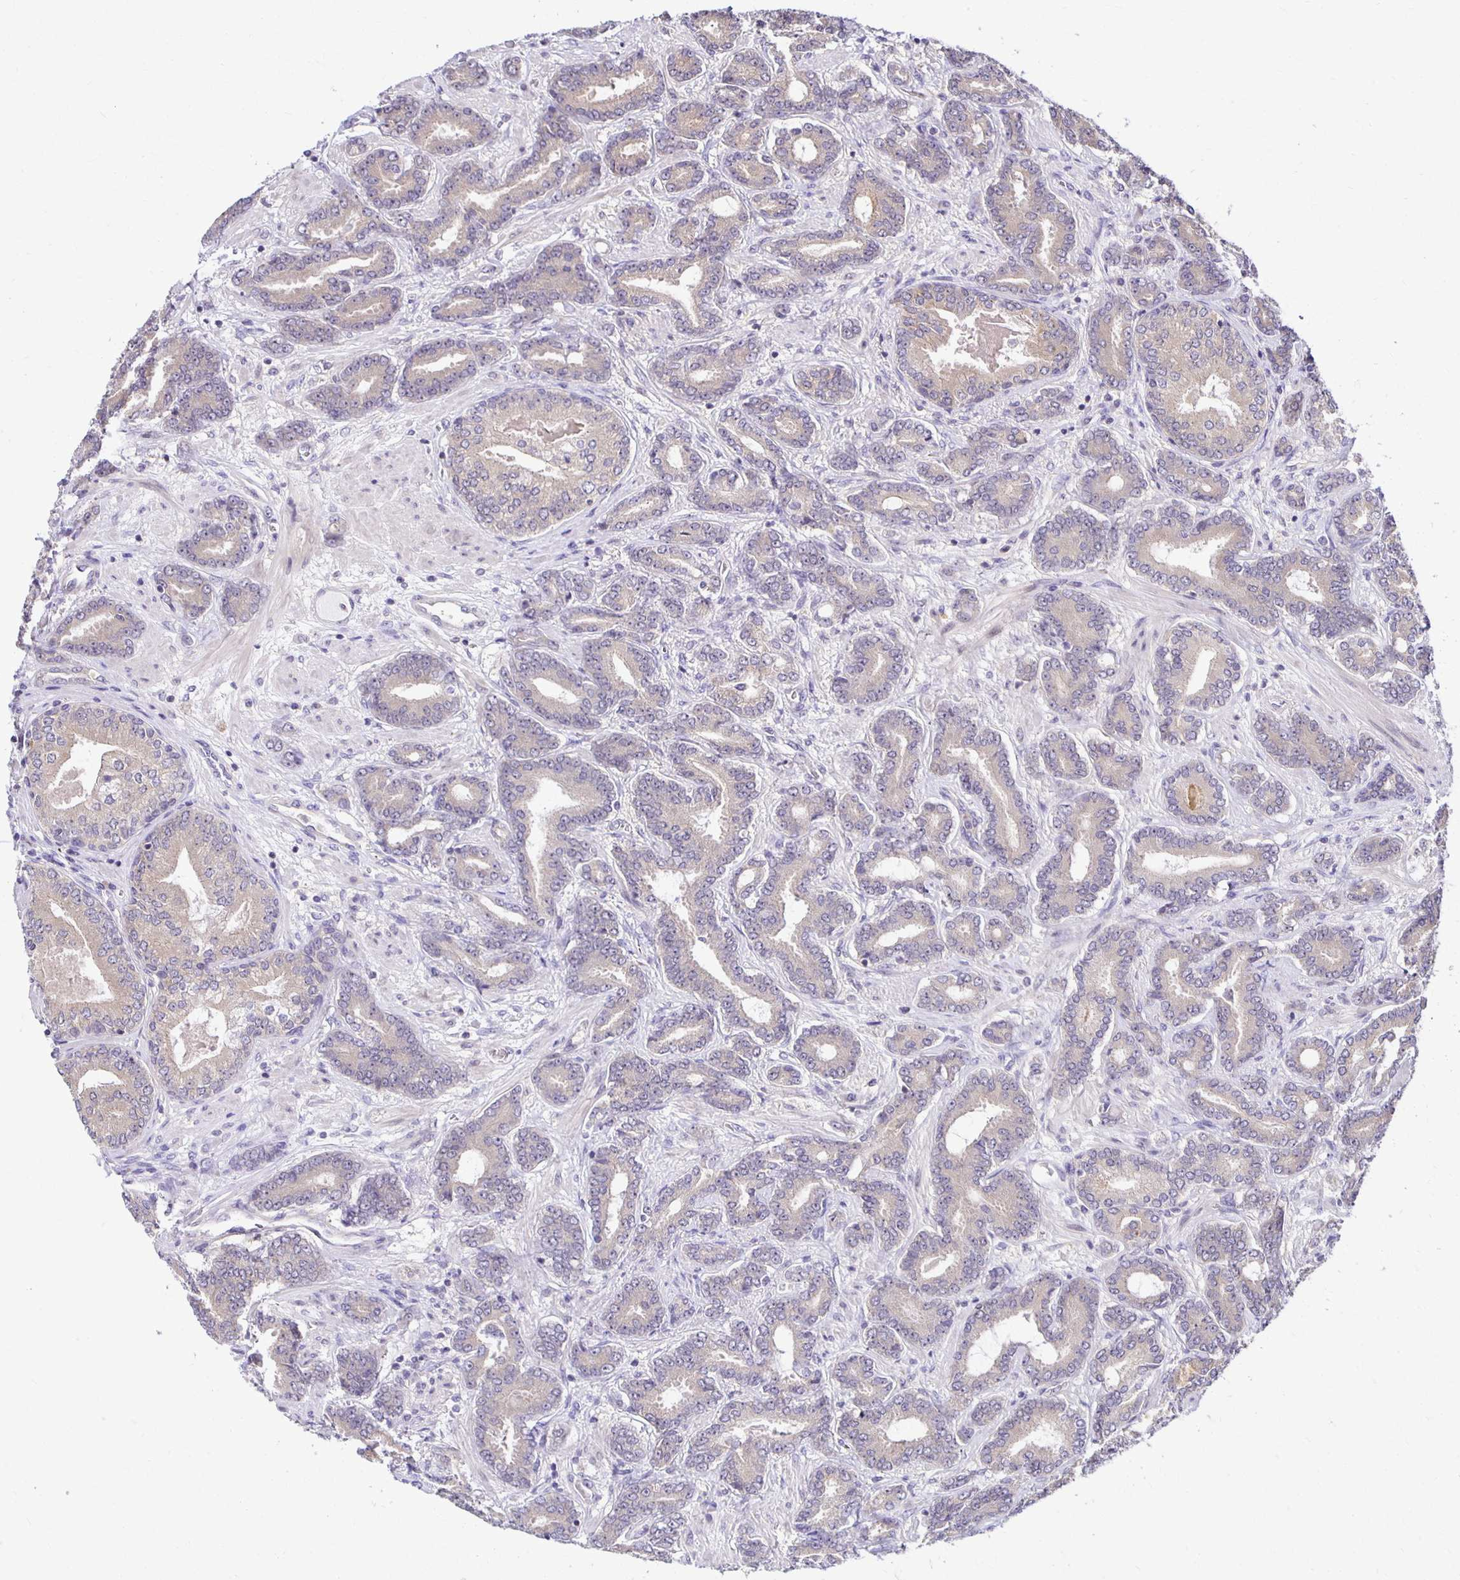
{"staining": {"intensity": "negative", "quantity": "none", "location": "none"}, "tissue": "prostate cancer", "cell_type": "Tumor cells", "image_type": "cancer", "snomed": [{"axis": "morphology", "description": "Adenocarcinoma, High grade"}, {"axis": "topography", "description": "Prostate"}], "caption": "Immunohistochemistry photomicrograph of human high-grade adenocarcinoma (prostate) stained for a protein (brown), which exhibits no staining in tumor cells.", "gene": "MIEN1", "patient": {"sex": "male", "age": 62}}